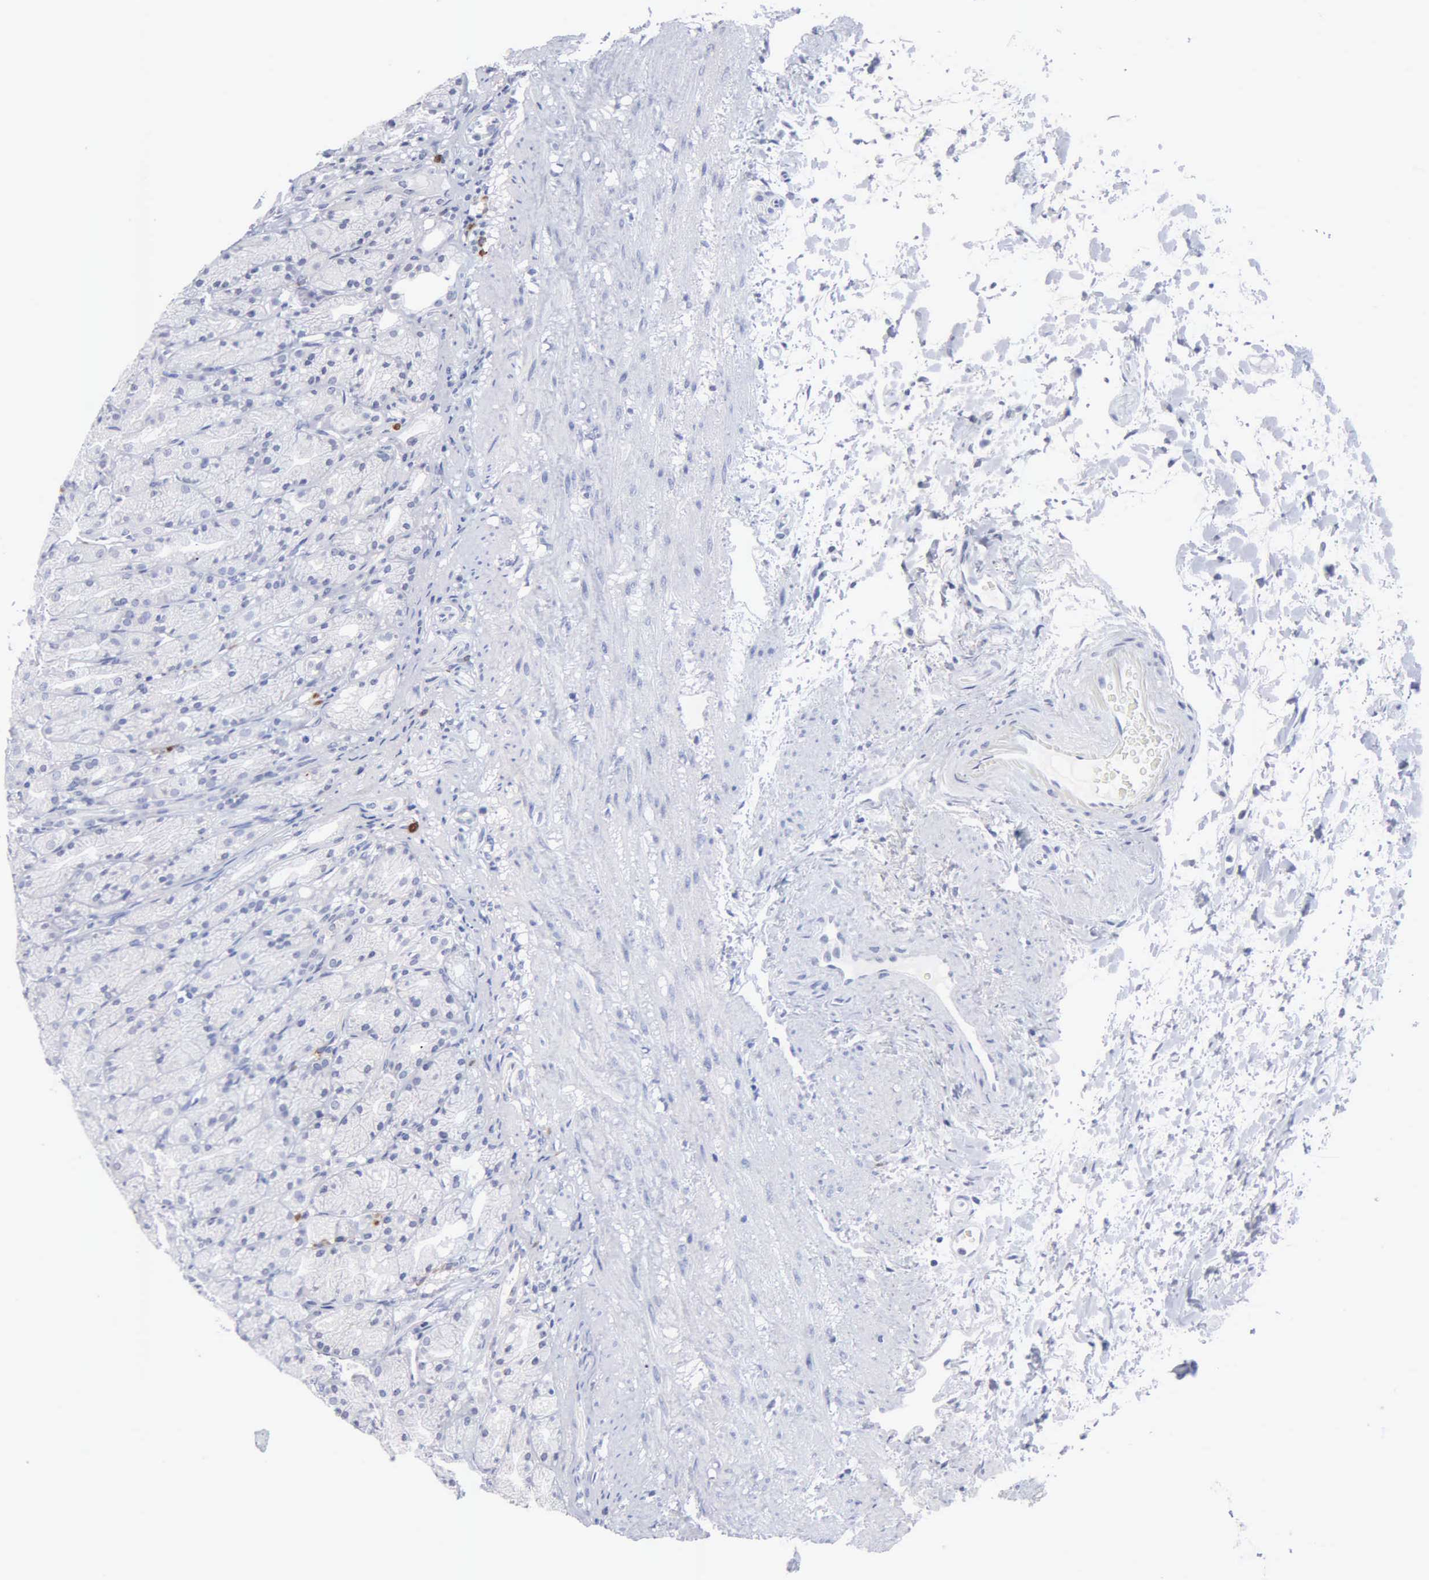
{"staining": {"intensity": "negative", "quantity": "none", "location": "none"}, "tissue": "stomach", "cell_type": "Glandular cells", "image_type": "normal", "snomed": [{"axis": "morphology", "description": "Normal tissue, NOS"}, {"axis": "topography", "description": "Stomach, upper"}], "caption": "An immunohistochemistry photomicrograph of benign stomach is shown. There is no staining in glandular cells of stomach. (DAB IHC, high magnification).", "gene": "ASPHD2", "patient": {"sex": "female", "age": 75}}